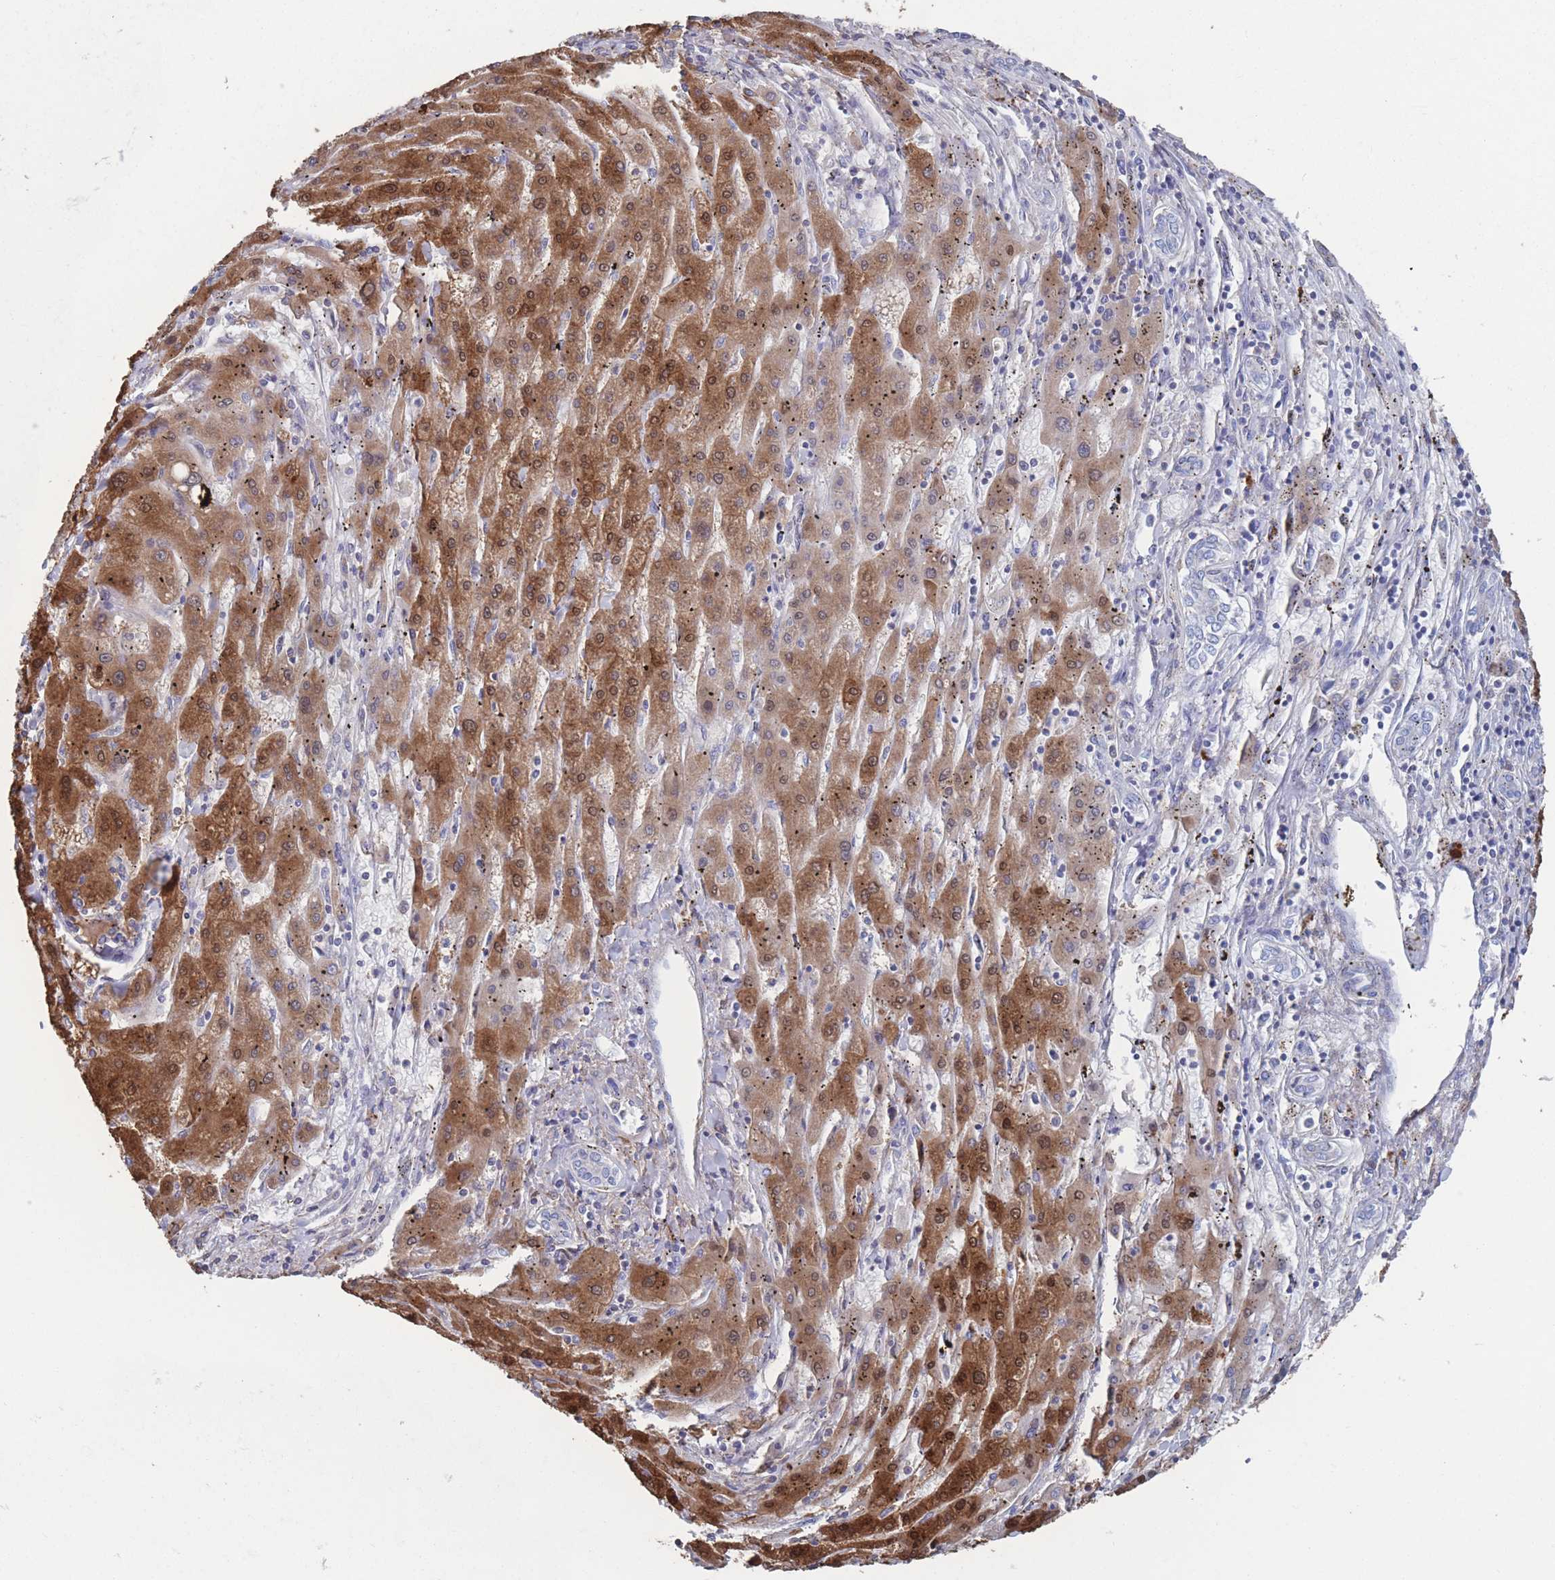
{"staining": {"intensity": "strong", "quantity": ">75%", "location": "cytoplasmic/membranous,nuclear"}, "tissue": "liver cancer", "cell_type": "Tumor cells", "image_type": "cancer", "snomed": [{"axis": "morphology", "description": "Carcinoma, Hepatocellular, NOS"}, {"axis": "topography", "description": "Liver"}], "caption": "The image shows immunohistochemical staining of hepatocellular carcinoma (liver). There is strong cytoplasmic/membranous and nuclear expression is identified in approximately >75% of tumor cells.", "gene": "ADH1A", "patient": {"sex": "male", "age": 72}}